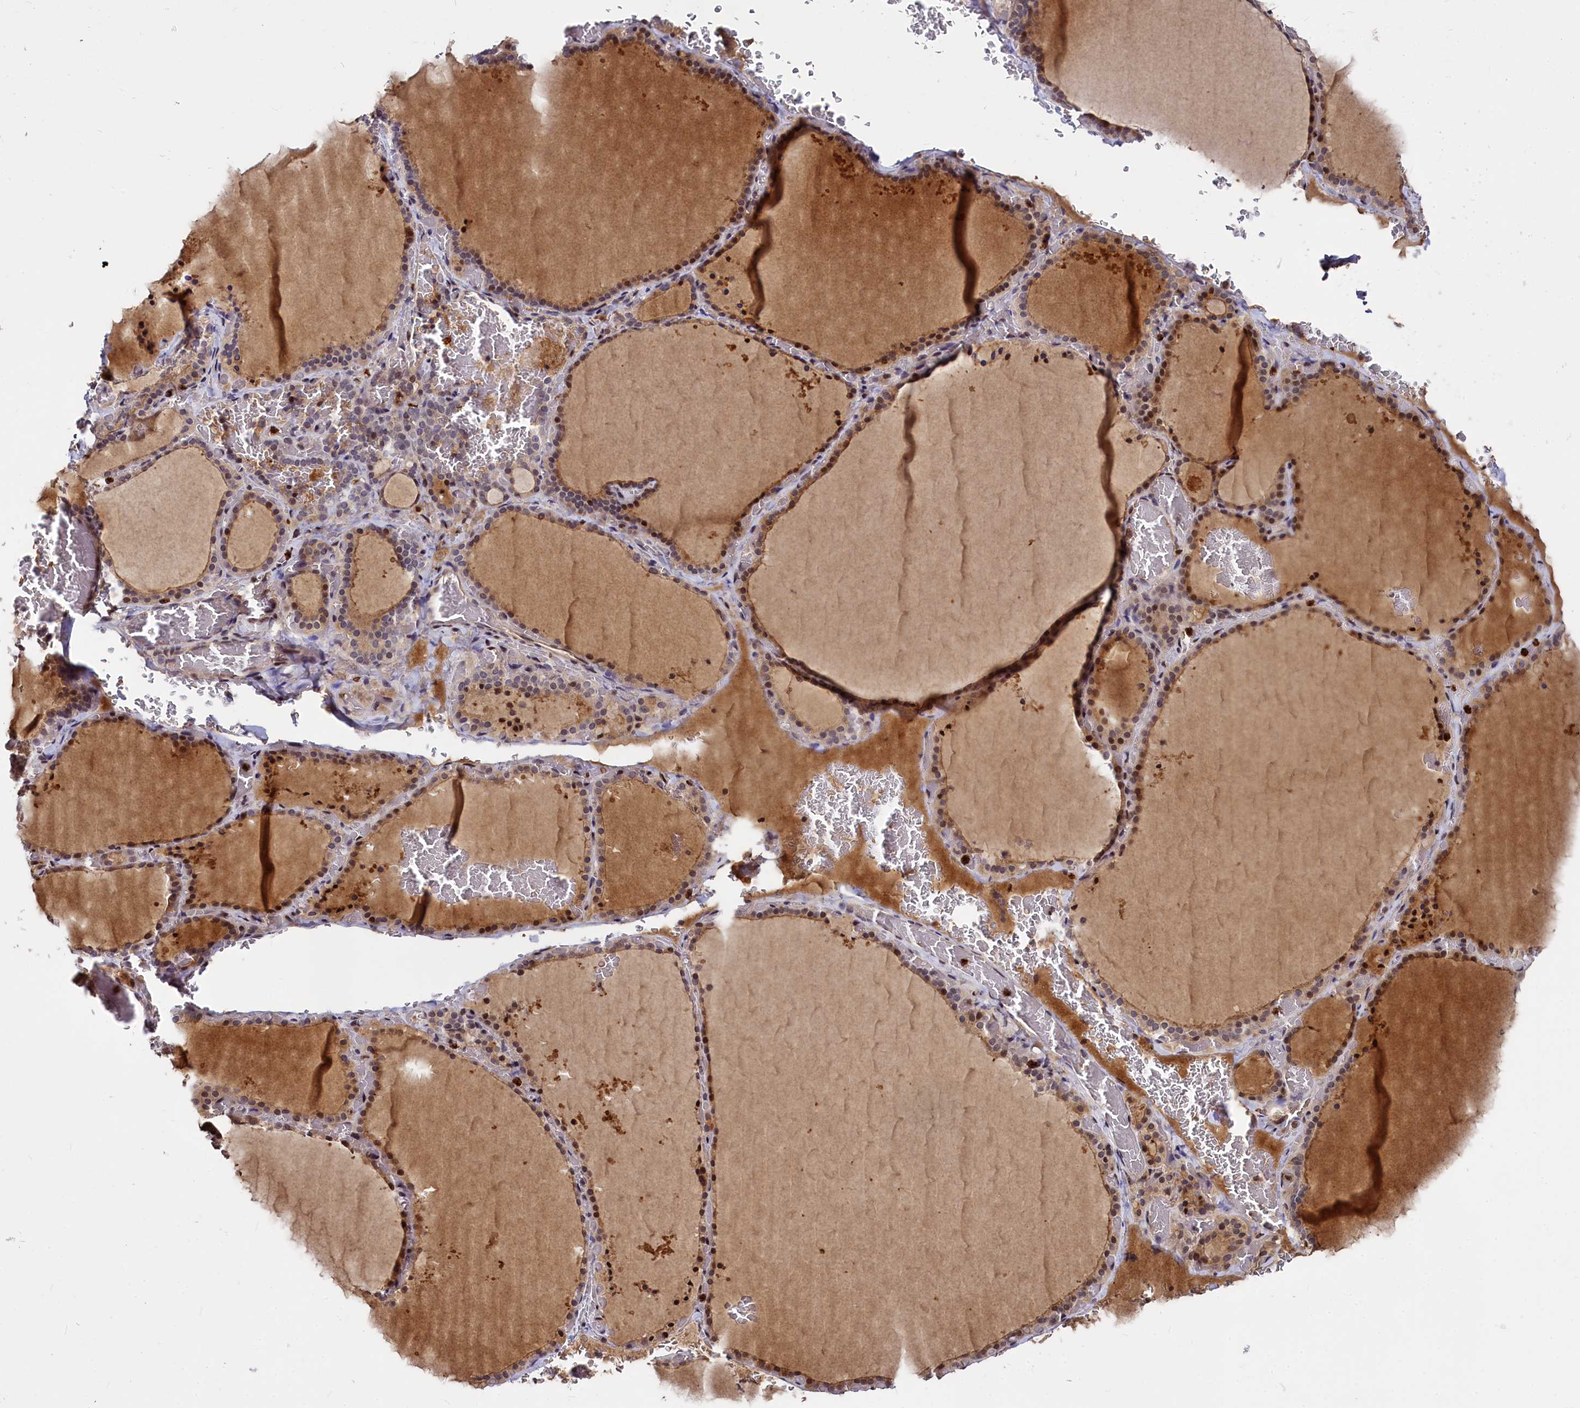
{"staining": {"intensity": "moderate", "quantity": ">75%", "location": "cytoplasmic/membranous,nuclear"}, "tissue": "thyroid gland", "cell_type": "Glandular cells", "image_type": "normal", "snomed": [{"axis": "morphology", "description": "Normal tissue, NOS"}, {"axis": "topography", "description": "Thyroid gland"}], "caption": "Immunohistochemistry (IHC) photomicrograph of unremarkable thyroid gland: human thyroid gland stained using immunohistochemistry exhibits medium levels of moderate protein expression localized specifically in the cytoplasmic/membranous,nuclear of glandular cells, appearing as a cytoplasmic/membranous,nuclear brown color.", "gene": "ATG101", "patient": {"sex": "female", "age": 39}}